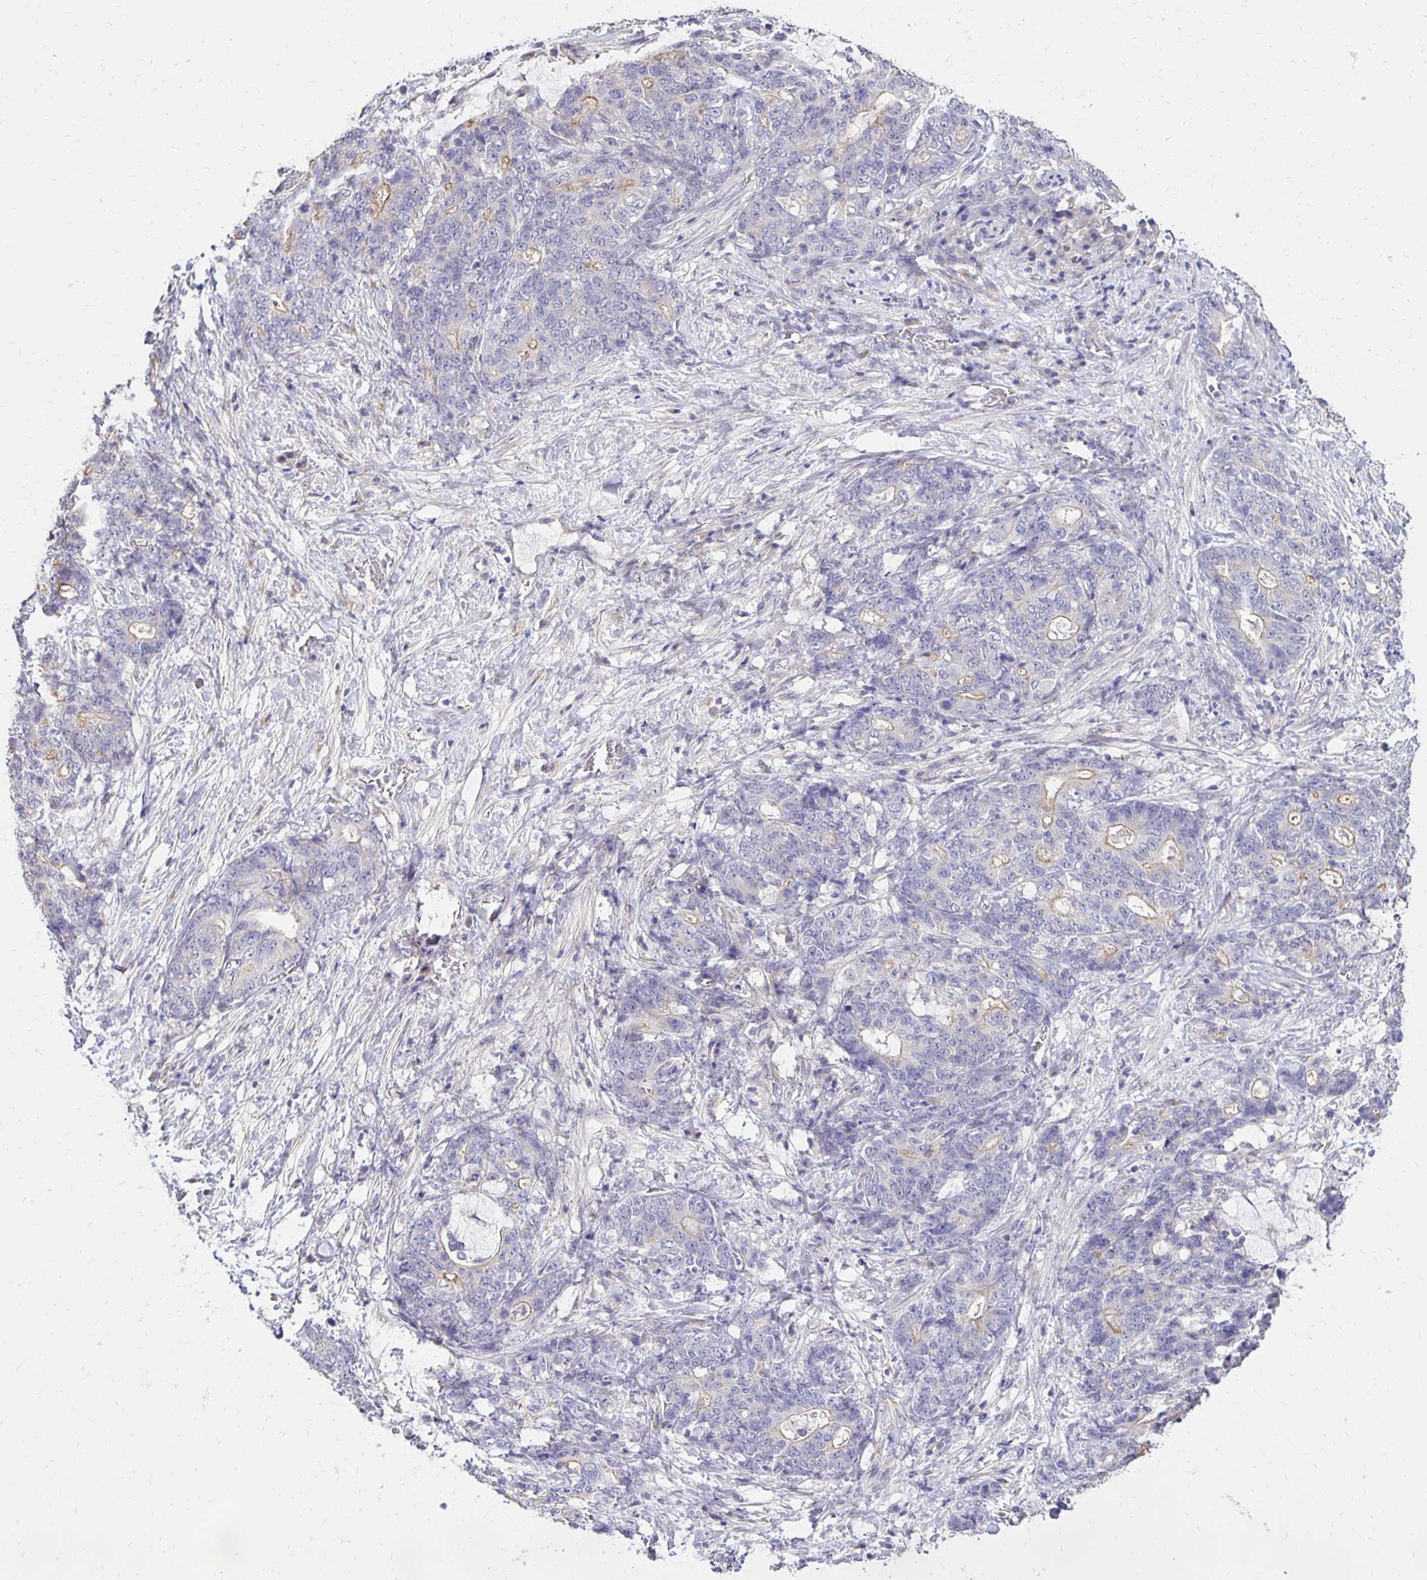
{"staining": {"intensity": "weak", "quantity": "<25%", "location": "cytoplasmic/membranous"}, "tissue": "stomach cancer", "cell_type": "Tumor cells", "image_type": "cancer", "snomed": [{"axis": "morphology", "description": "Normal tissue, NOS"}, {"axis": "morphology", "description": "Adenocarcinoma, NOS"}, {"axis": "topography", "description": "Stomach"}], "caption": "Immunohistochemistry of stomach adenocarcinoma exhibits no expression in tumor cells.", "gene": "PNPLA3", "patient": {"sex": "female", "age": 64}}